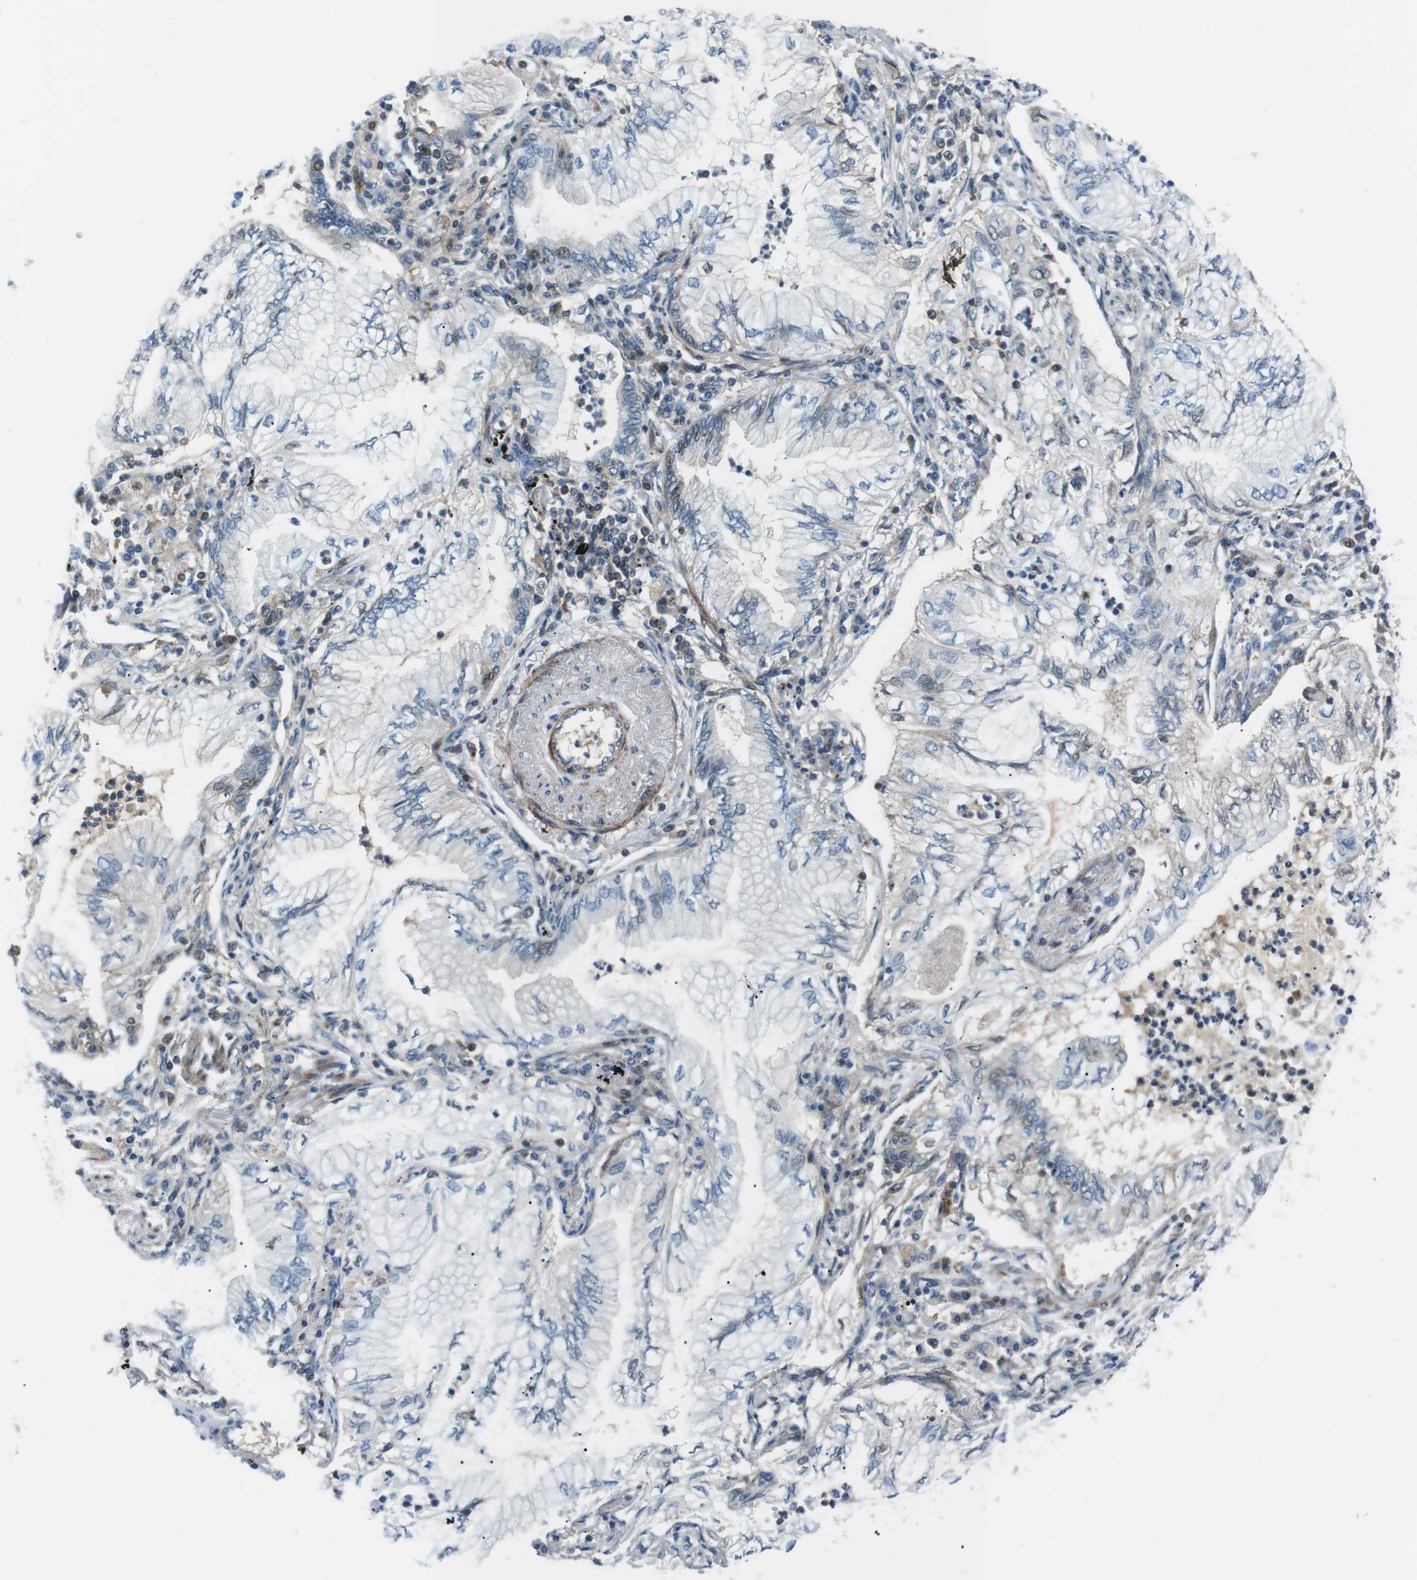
{"staining": {"intensity": "negative", "quantity": "none", "location": "none"}, "tissue": "lung cancer", "cell_type": "Tumor cells", "image_type": "cancer", "snomed": [{"axis": "morphology", "description": "Normal tissue, NOS"}, {"axis": "morphology", "description": "Adenocarcinoma, NOS"}, {"axis": "topography", "description": "Bronchus"}, {"axis": "topography", "description": "Lung"}], "caption": "IHC micrograph of lung cancer (adenocarcinoma) stained for a protein (brown), which exhibits no expression in tumor cells.", "gene": "ARVCF", "patient": {"sex": "female", "age": 70}}